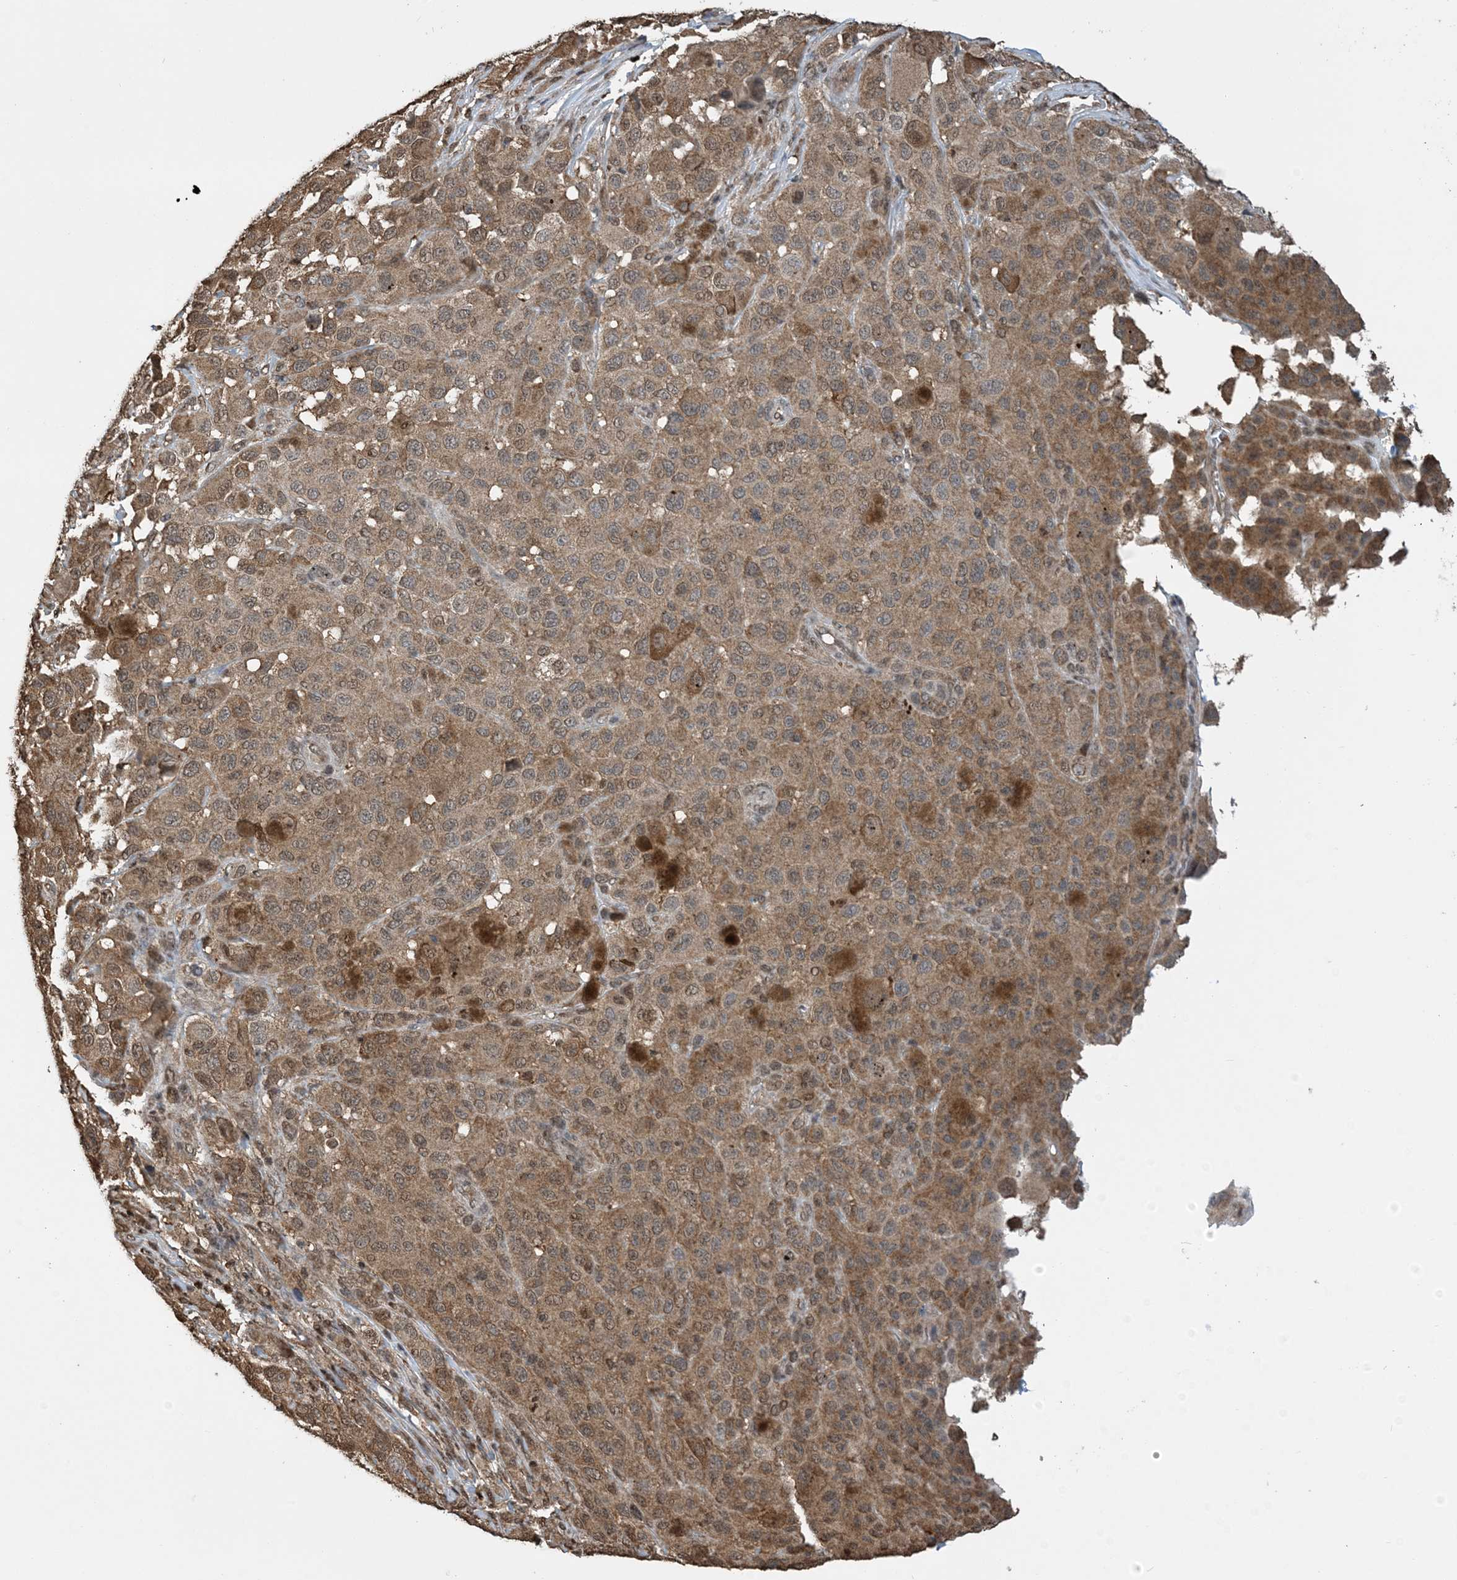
{"staining": {"intensity": "moderate", "quantity": "25%-75%", "location": "cytoplasmic/membranous"}, "tissue": "melanoma", "cell_type": "Tumor cells", "image_type": "cancer", "snomed": [{"axis": "morphology", "description": "Malignant melanoma, NOS"}, {"axis": "topography", "description": "Skin"}], "caption": "Protein staining demonstrates moderate cytoplasmic/membranous expression in about 25%-75% of tumor cells in melanoma.", "gene": "HSPA1A", "patient": {"sex": "male", "age": 96}}